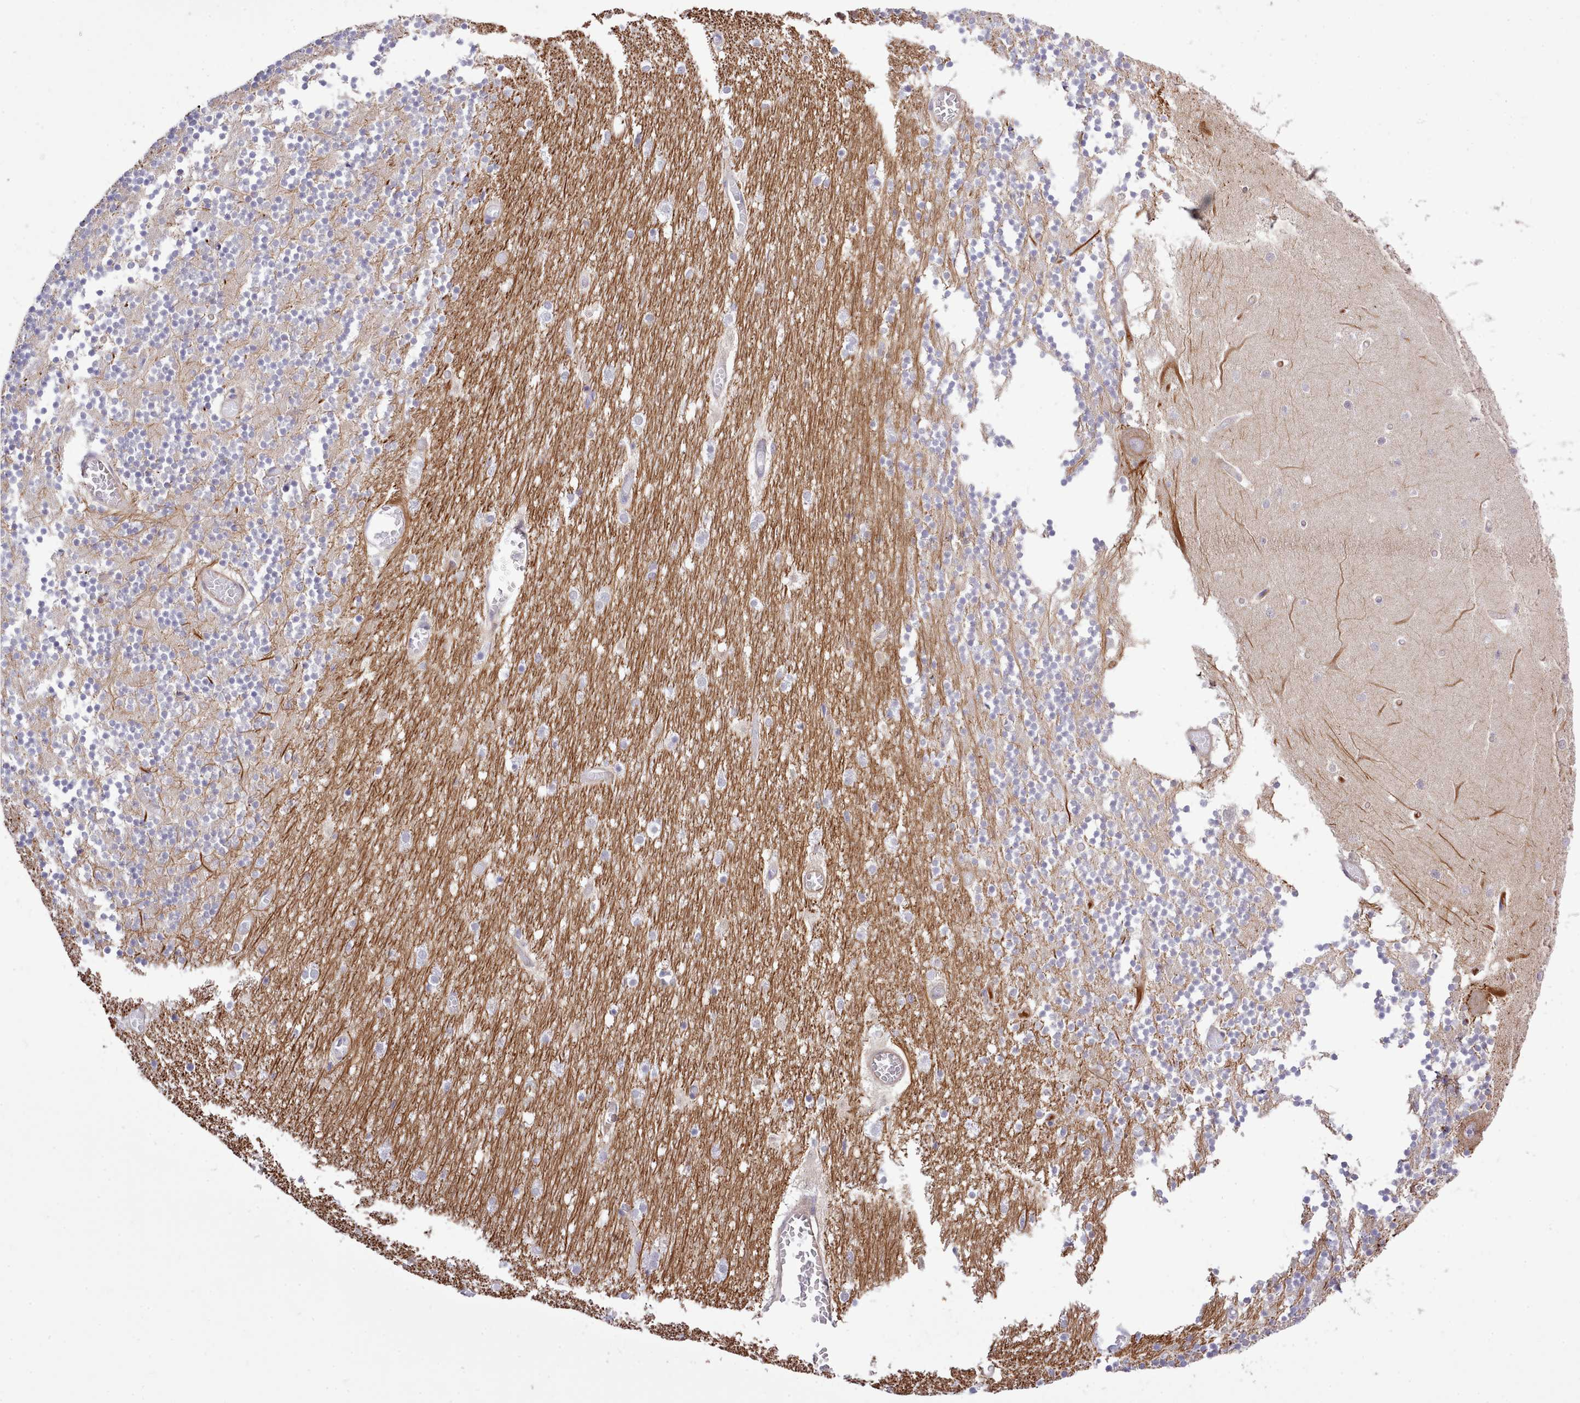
{"staining": {"intensity": "weak", "quantity": "25%-75%", "location": "cytoplasmic/membranous"}, "tissue": "cerebellum", "cell_type": "Cells in granular layer", "image_type": "normal", "snomed": [{"axis": "morphology", "description": "Normal tissue, NOS"}, {"axis": "topography", "description": "Cerebellum"}], "caption": "Benign cerebellum exhibits weak cytoplasmic/membranous positivity in about 25%-75% of cells in granular layer.", "gene": "ZC3H13", "patient": {"sex": "female", "age": 28}}